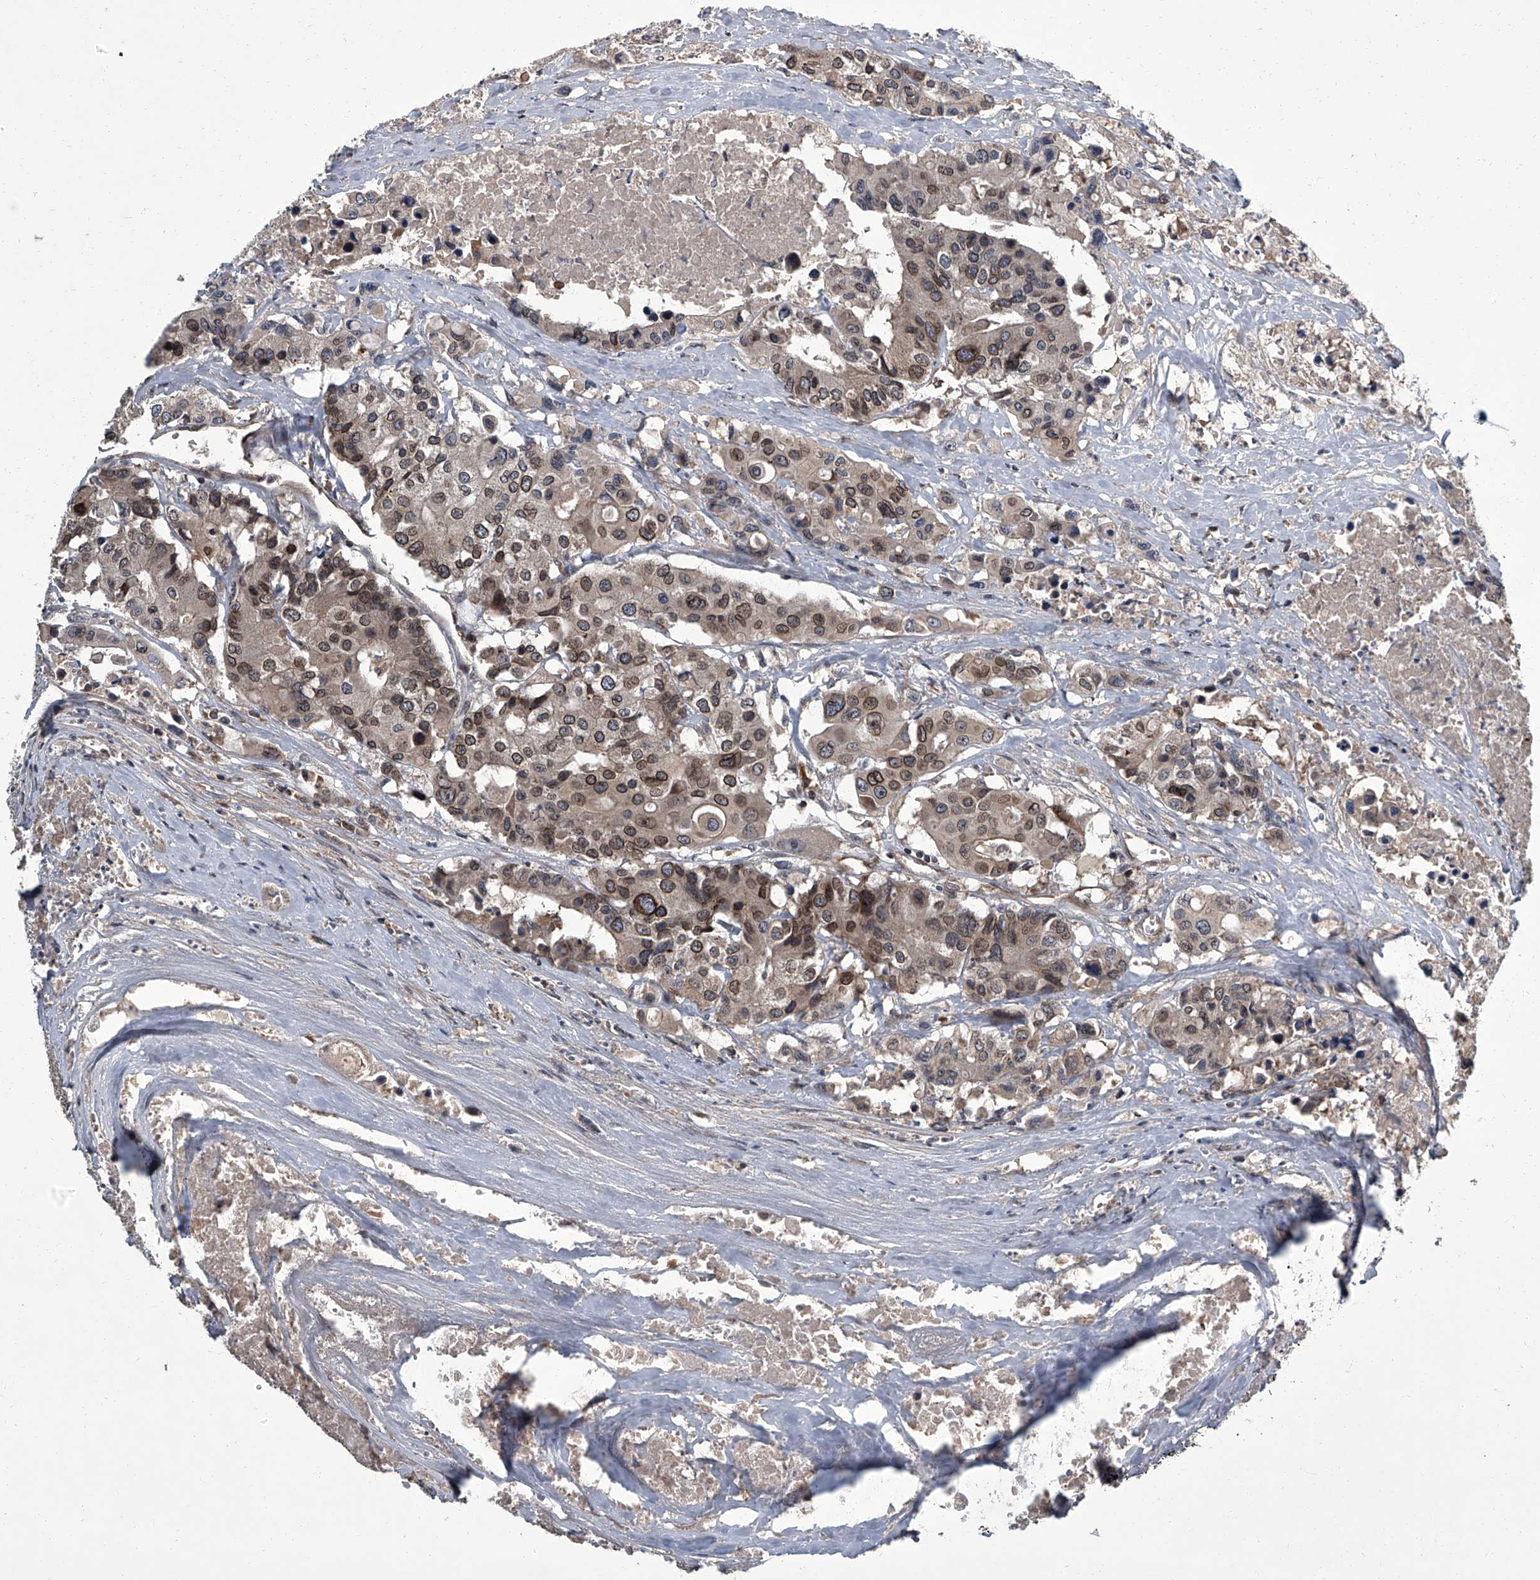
{"staining": {"intensity": "moderate", "quantity": ">75%", "location": "cytoplasmic/membranous,nuclear"}, "tissue": "colorectal cancer", "cell_type": "Tumor cells", "image_type": "cancer", "snomed": [{"axis": "morphology", "description": "Adenocarcinoma, NOS"}, {"axis": "topography", "description": "Colon"}], "caption": "Immunohistochemical staining of human colorectal cancer displays medium levels of moderate cytoplasmic/membranous and nuclear positivity in about >75% of tumor cells.", "gene": "LRRC8C", "patient": {"sex": "male", "age": 77}}